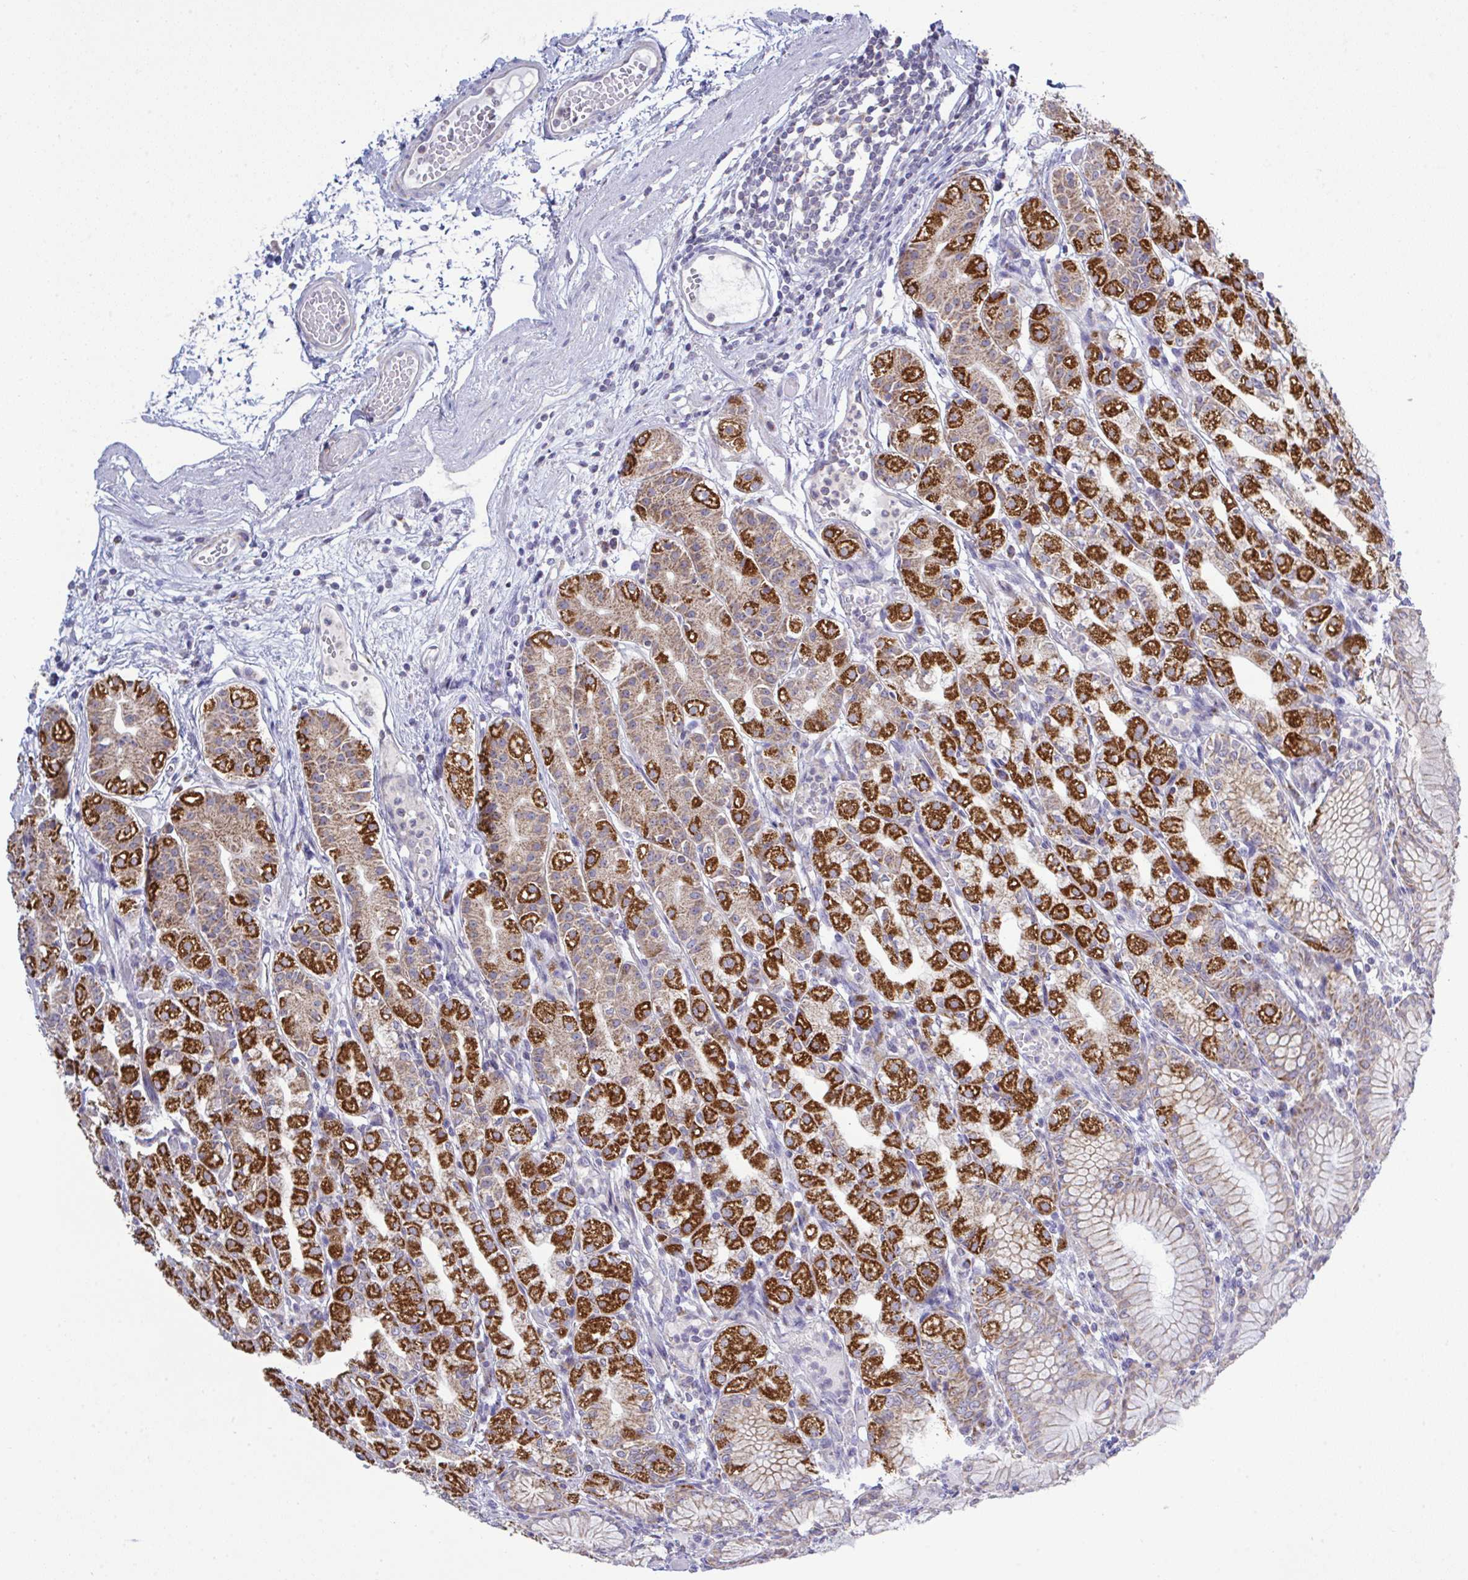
{"staining": {"intensity": "strong", "quantity": "25%-75%", "location": "cytoplasmic/membranous"}, "tissue": "stomach", "cell_type": "Glandular cells", "image_type": "normal", "snomed": [{"axis": "morphology", "description": "Normal tissue, NOS"}, {"axis": "topography", "description": "Stomach"}], "caption": "DAB (3,3'-diaminobenzidine) immunohistochemical staining of normal human stomach reveals strong cytoplasmic/membranous protein staining in about 25%-75% of glandular cells. The staining was performed using DAB, with brown indicating positive protein expression. Nuclei are stained blue with hematoxylin.", "gene": "NDUFA7", "patient": {"sex": "female", "age": 57}}